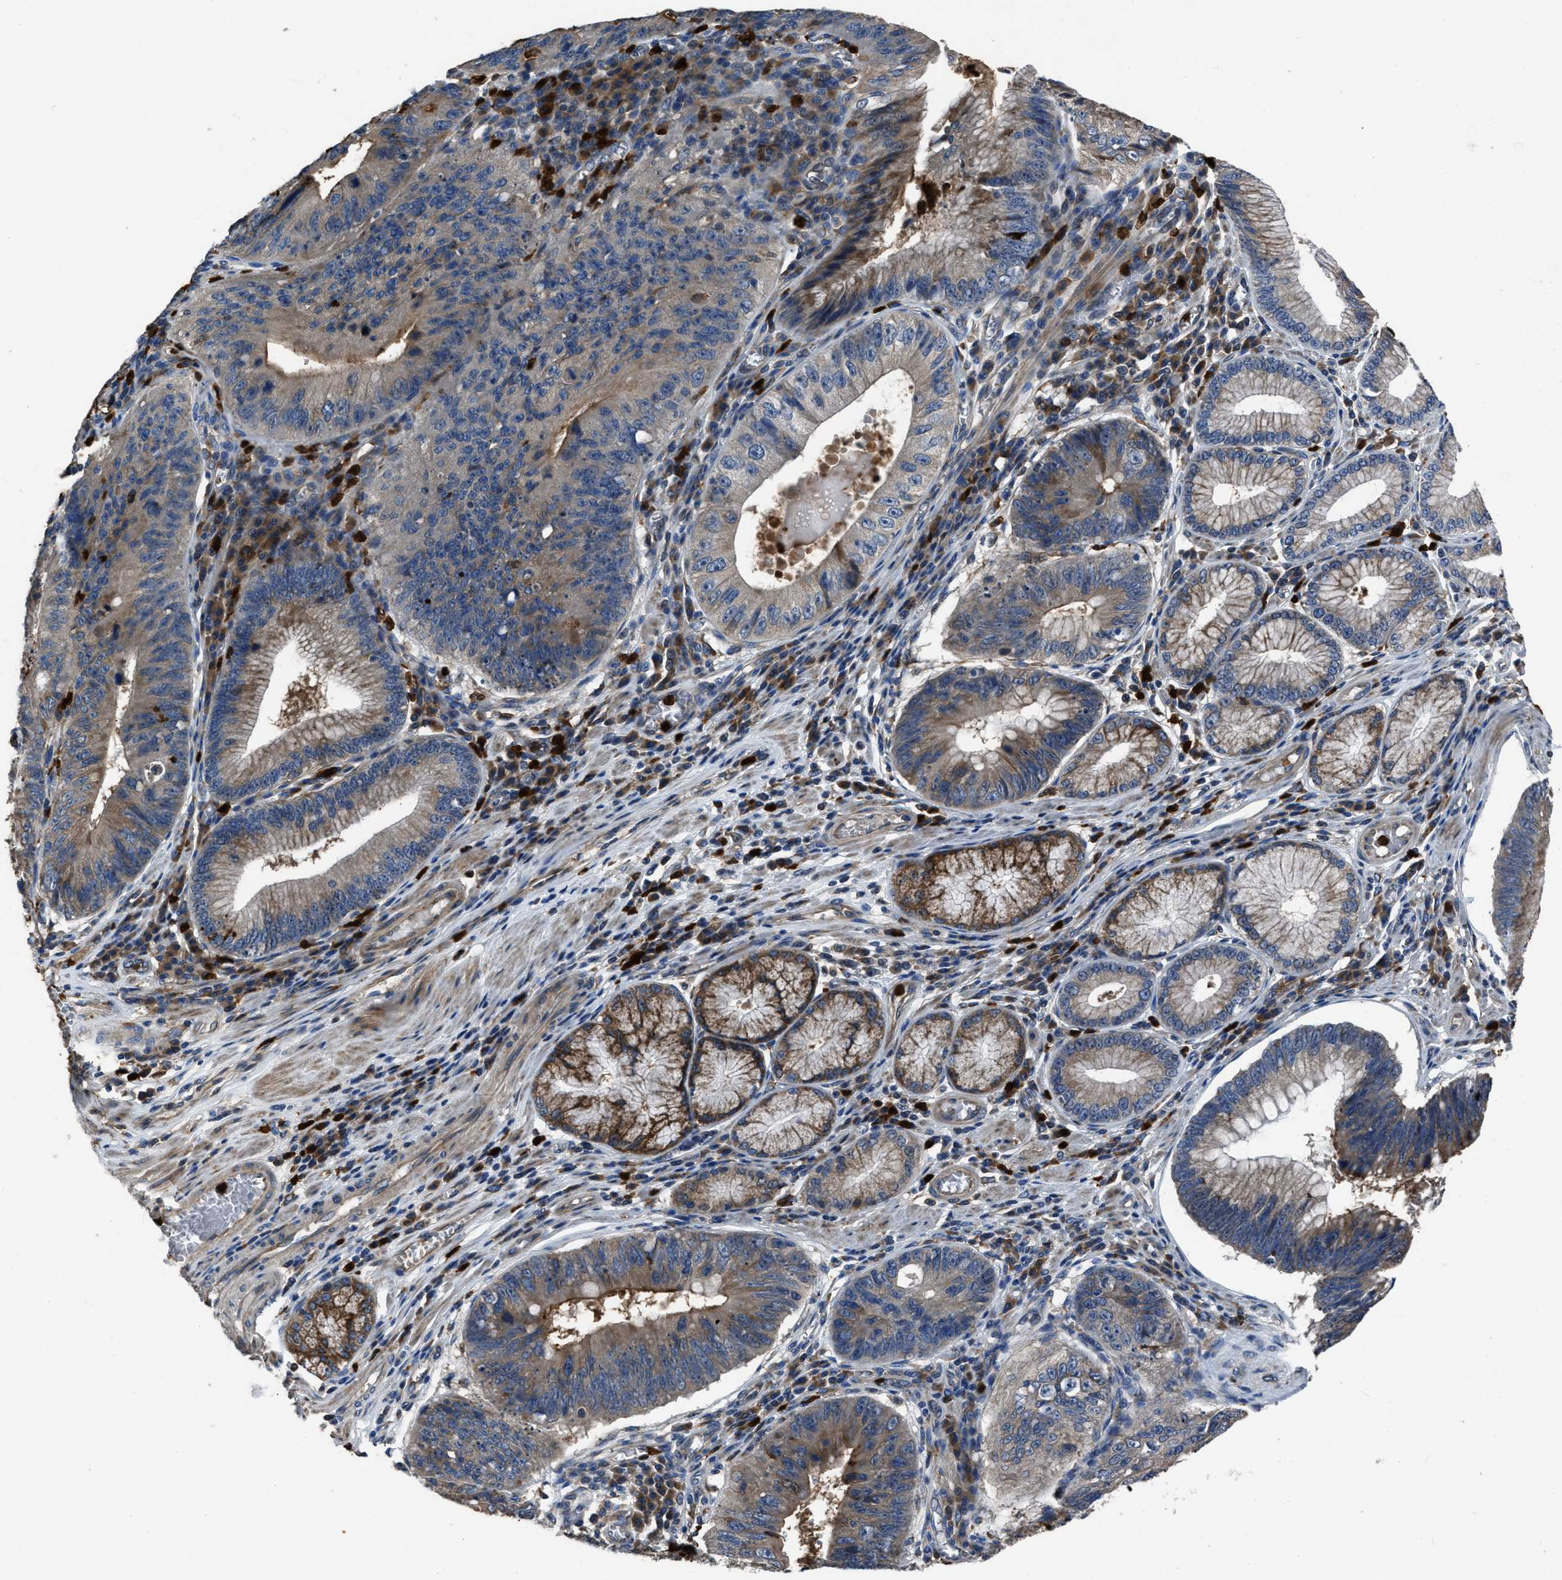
{"staining": {"intensity": "moderate", "quantity": ">75%", "location": "cytoplasmic/membranous"}, "tissue": "stomach cancer", "cell_type": "Tumor cells", "image_type": "cancer", "snomed": [{"axis": "morphology", "description": "Adenocarcinoma, NOS"}, {"axis": "topography", "description": "Stomach"}], "caption": "Stomach cancer (adenocarcinoma) tissue demonstrates moderate cytoplasmic/membranous positivity in about >75% of tumor cells, visualized by immunohistochemistry.", "gene": "ANGPT1", "patient": {"sex": "male", "age": 59}}